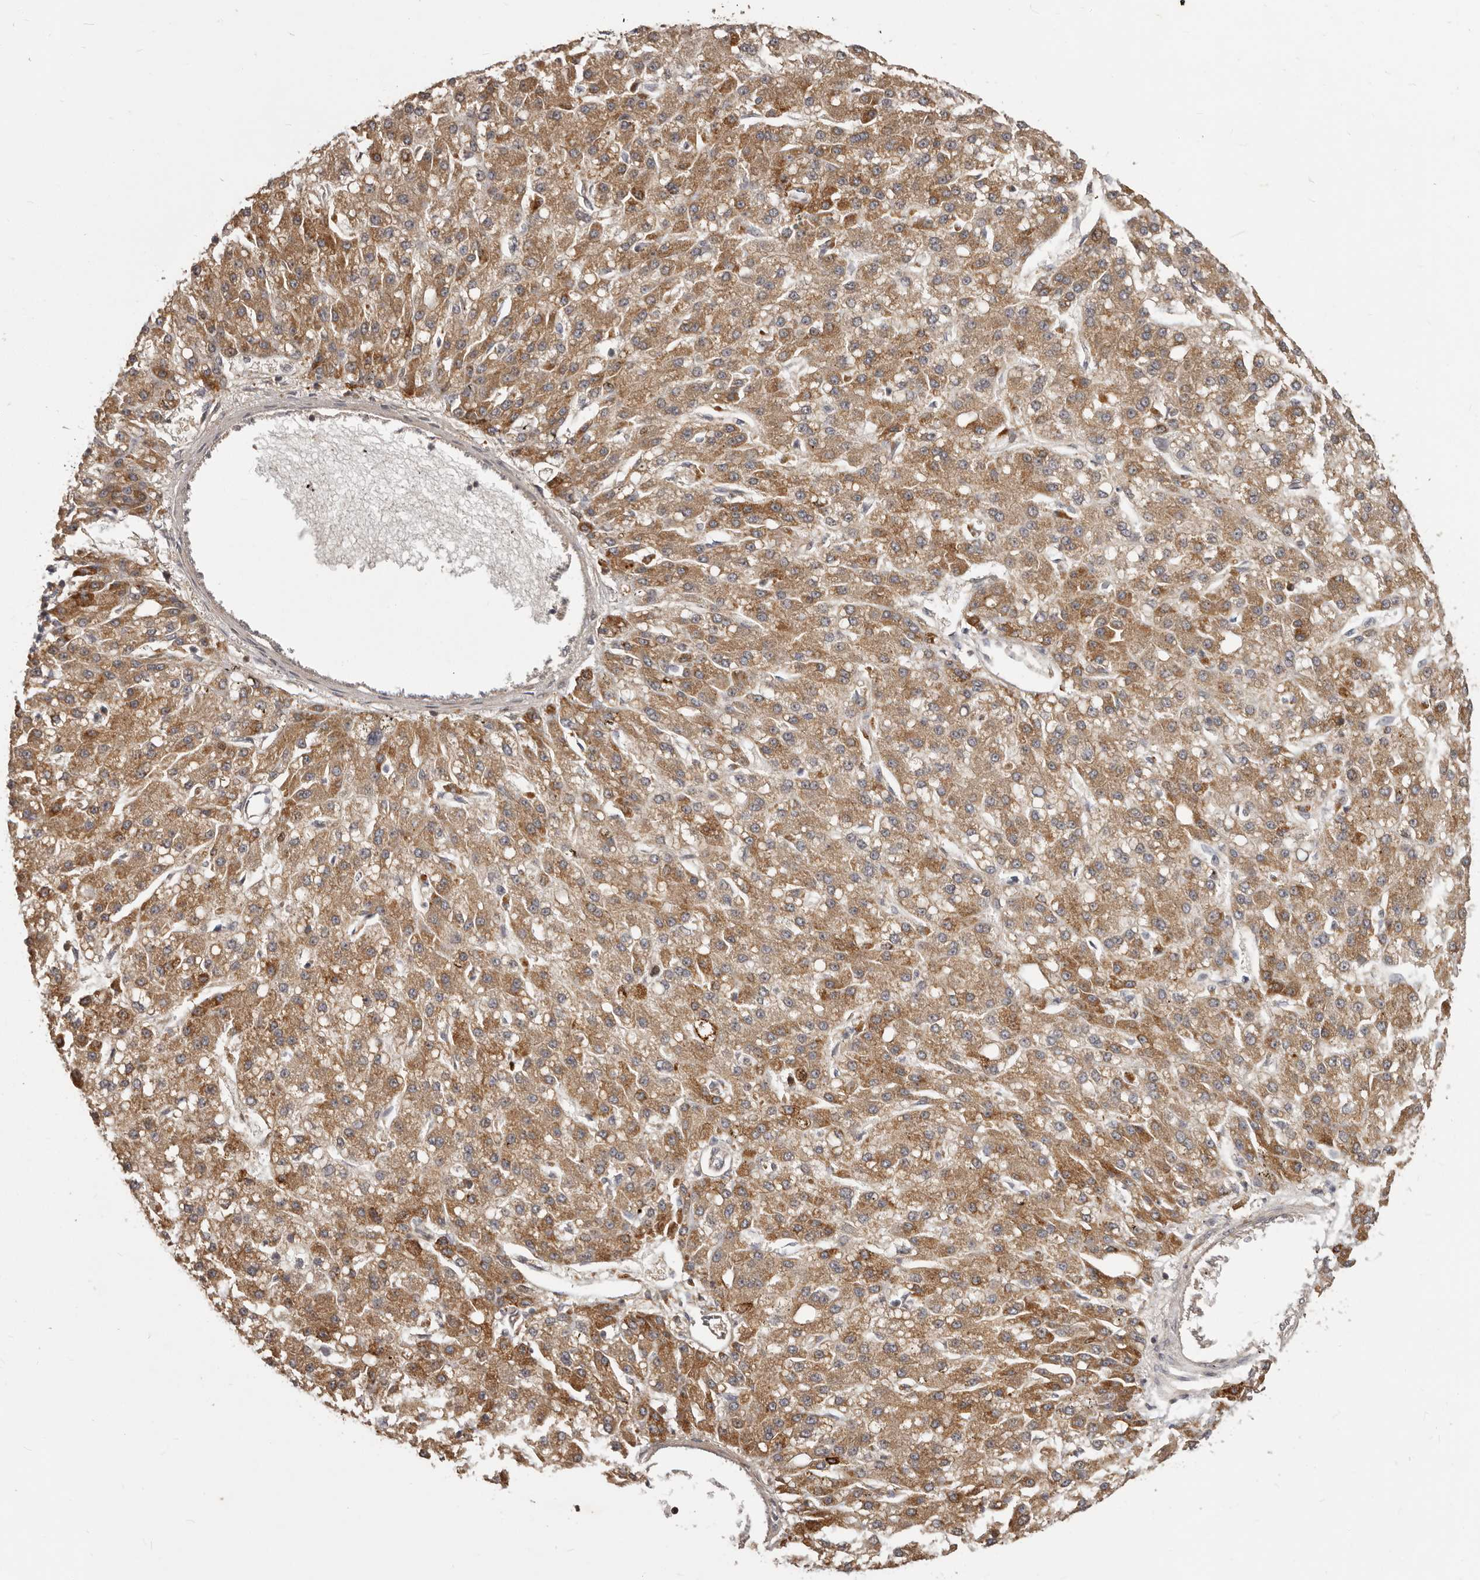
{"staining": {"intensity": "moderate", "quantity": ">75%", "location": "cytoplasmic/membranous"}, "tissue": "liver cancer", "cell_type": "Tumor cells", "image_type": "cancer", "snomed": [{"axis": "morphology", "description": "Carcinoma, Hepatocellular, NOS"}, {"axis": "topography", "description": "Liver"}], "caption": "Liver cancer stained with a brown dye demonstrates moderate cytoplasmic/membranous positive staining in approximately >75% of tumor cells.", "gene": "RNF187", "patient": {"sex": "male", "age": 67}}